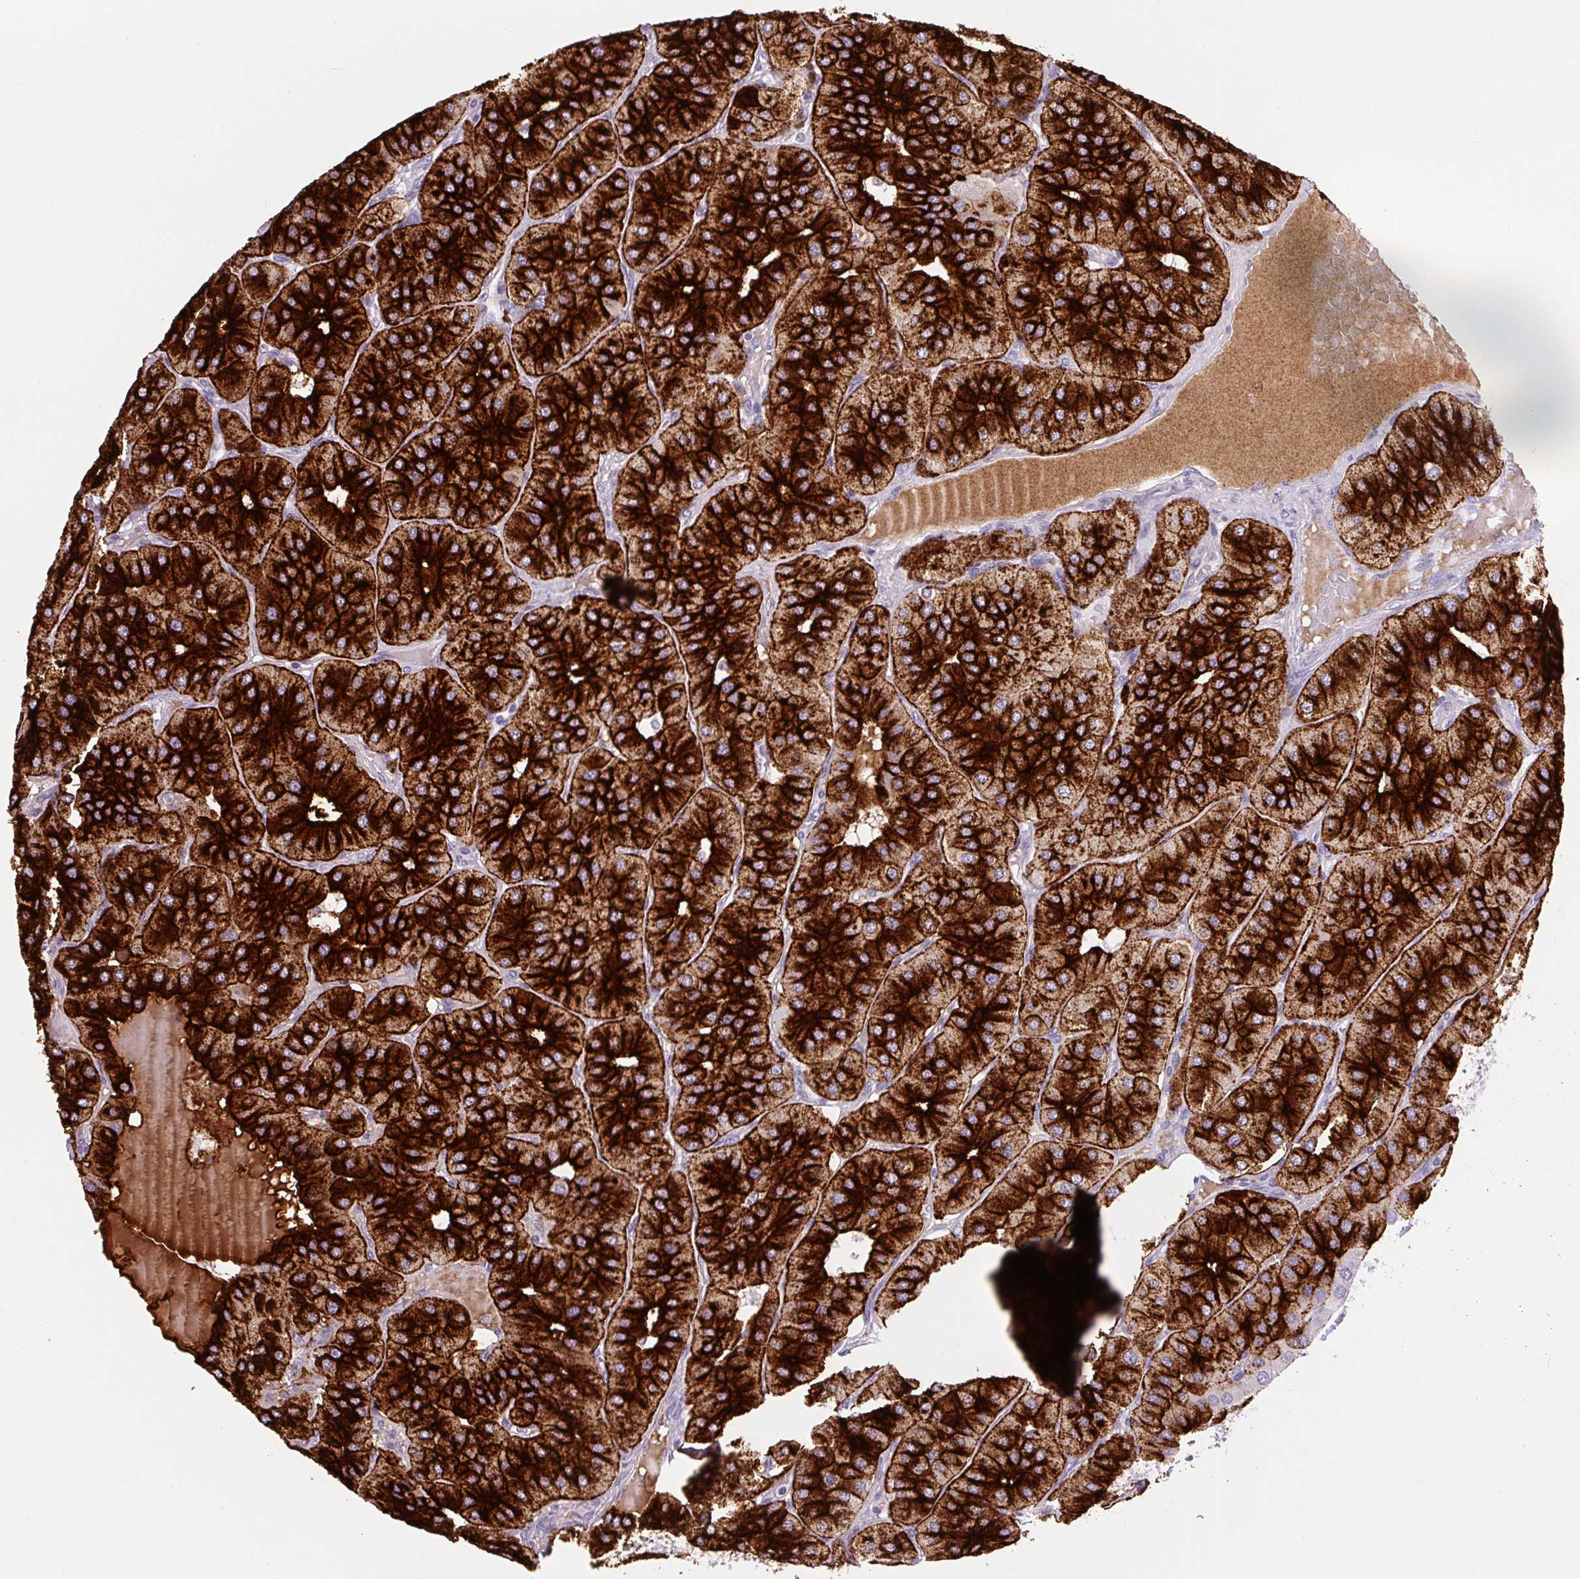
{"staining": {"intensity": "strong", "quantity": ">75%", "location": "cytoplasmic/membranous"}, "tissue": "parathyroid gland", "cell_type": "Glandular cells", "image_type": "normal", "snomed": [{"axis": "morphology", "description": "Normal tissue, NOS"}, {"axis": "morphology", "description": "Adenoma, NOS"}, {"axis": "topography", "description": "Parathyroid gland"}], "caption": "Unremarkable parathyroid gland was stained to show a protein in brown. There is high levels of strong cytoplasmic/membranous positivity in approximately >75% of glandular cells.", "gene": "CHGA", "patient": {"sex": "female", "age": 86}}